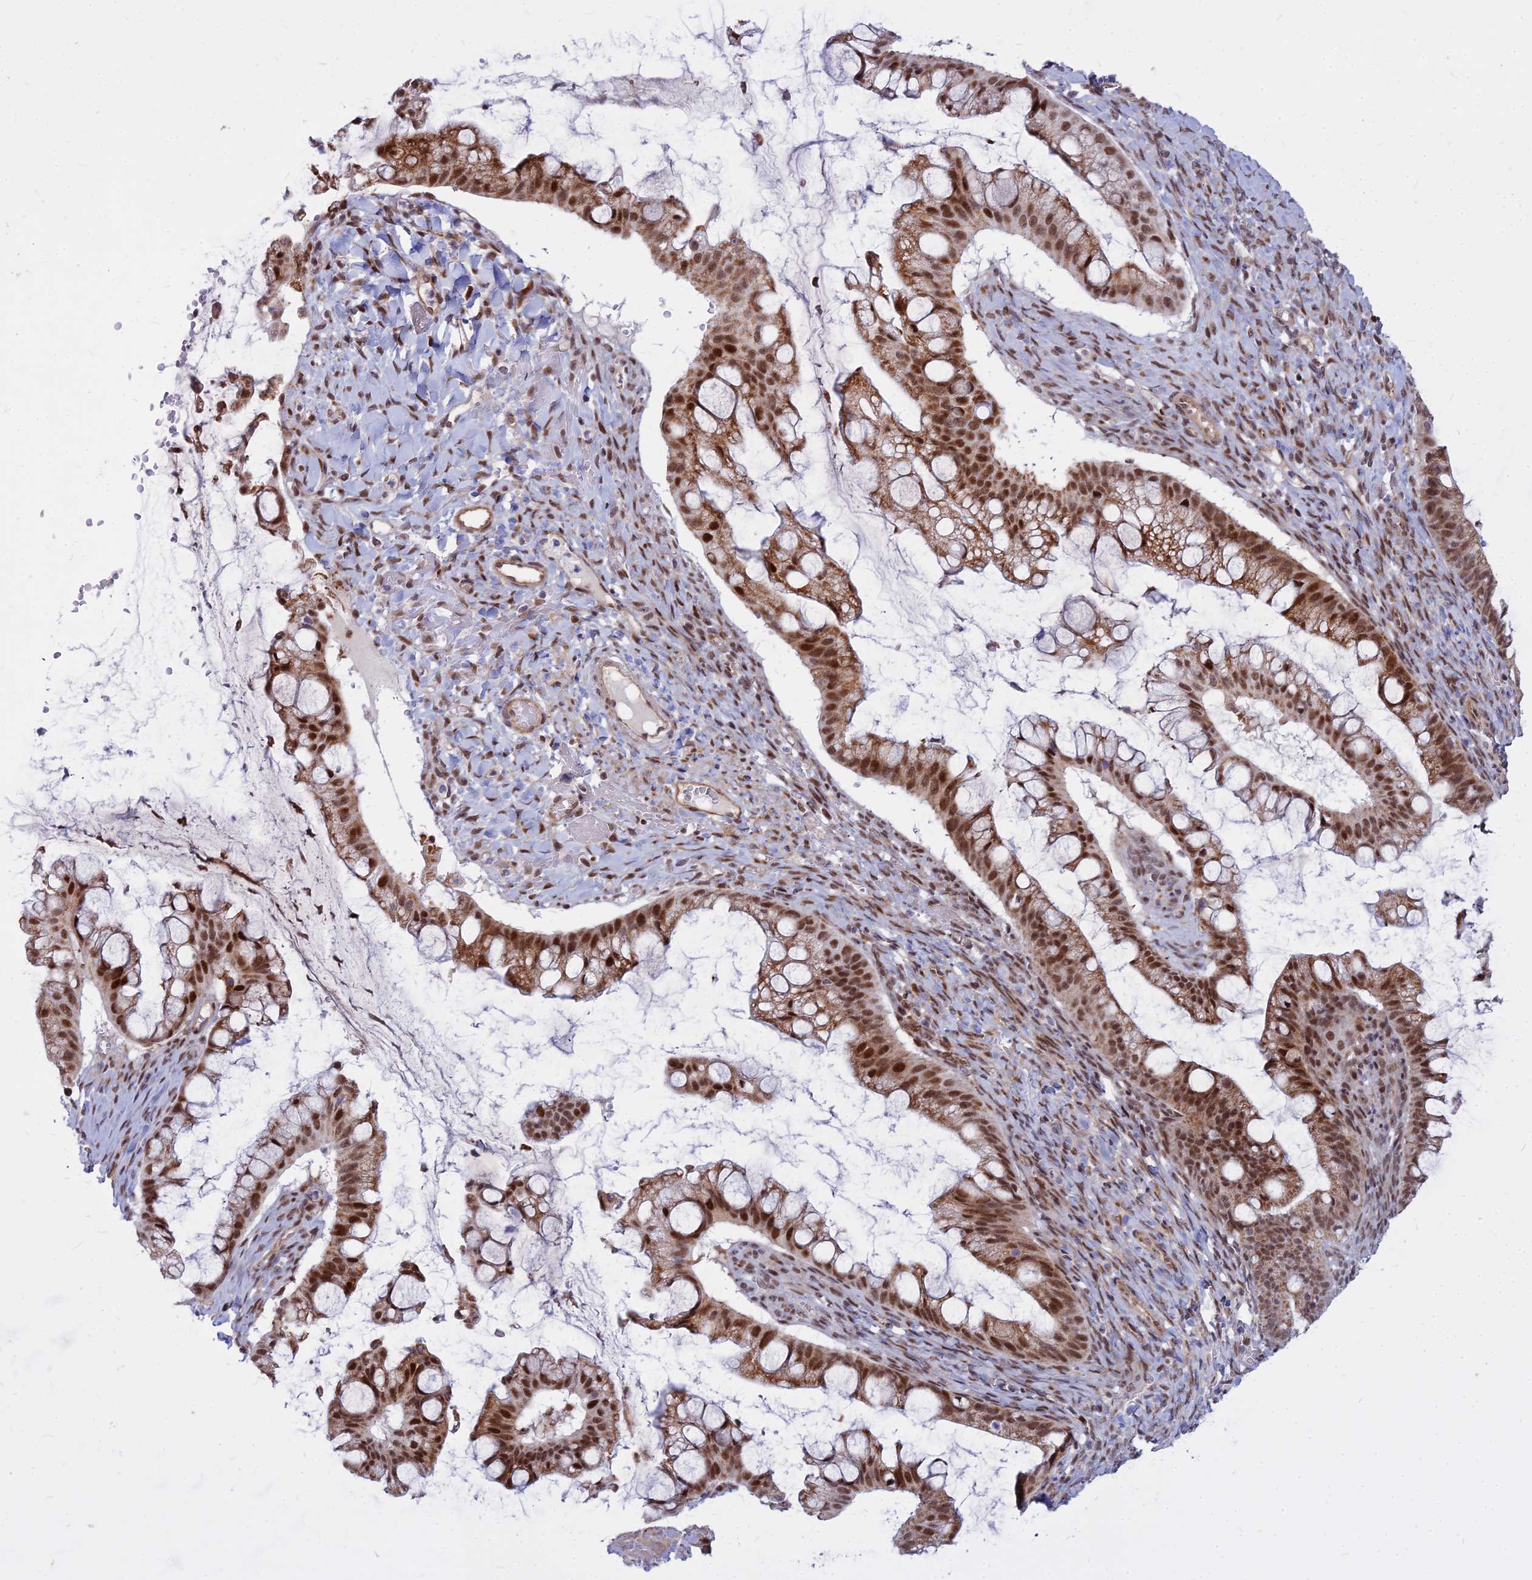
{"staining": {"intensity": "strong", "quantity": ">75%", "location": "cytoplasmic/membranous,nuclear"}, "tissue": "ovarian cancer", "cell_type": "Tumor cells", "image_type": "cancer", "snomed": [{"axis": "morphology", "description": "Cystadenocarcinoma, mucinous, NOS"}, {"axis": "topography", "description": "Ovary"}], "caption": "Protein expression analysis of human mucinous cystadenocarcinoma (ovarian) reveals strong cytoplasmic/membranous and nuclear staining in about >75% of tumor cells.", "gene": "ALG10", "patient": {"sex": "female", "age": 73}}